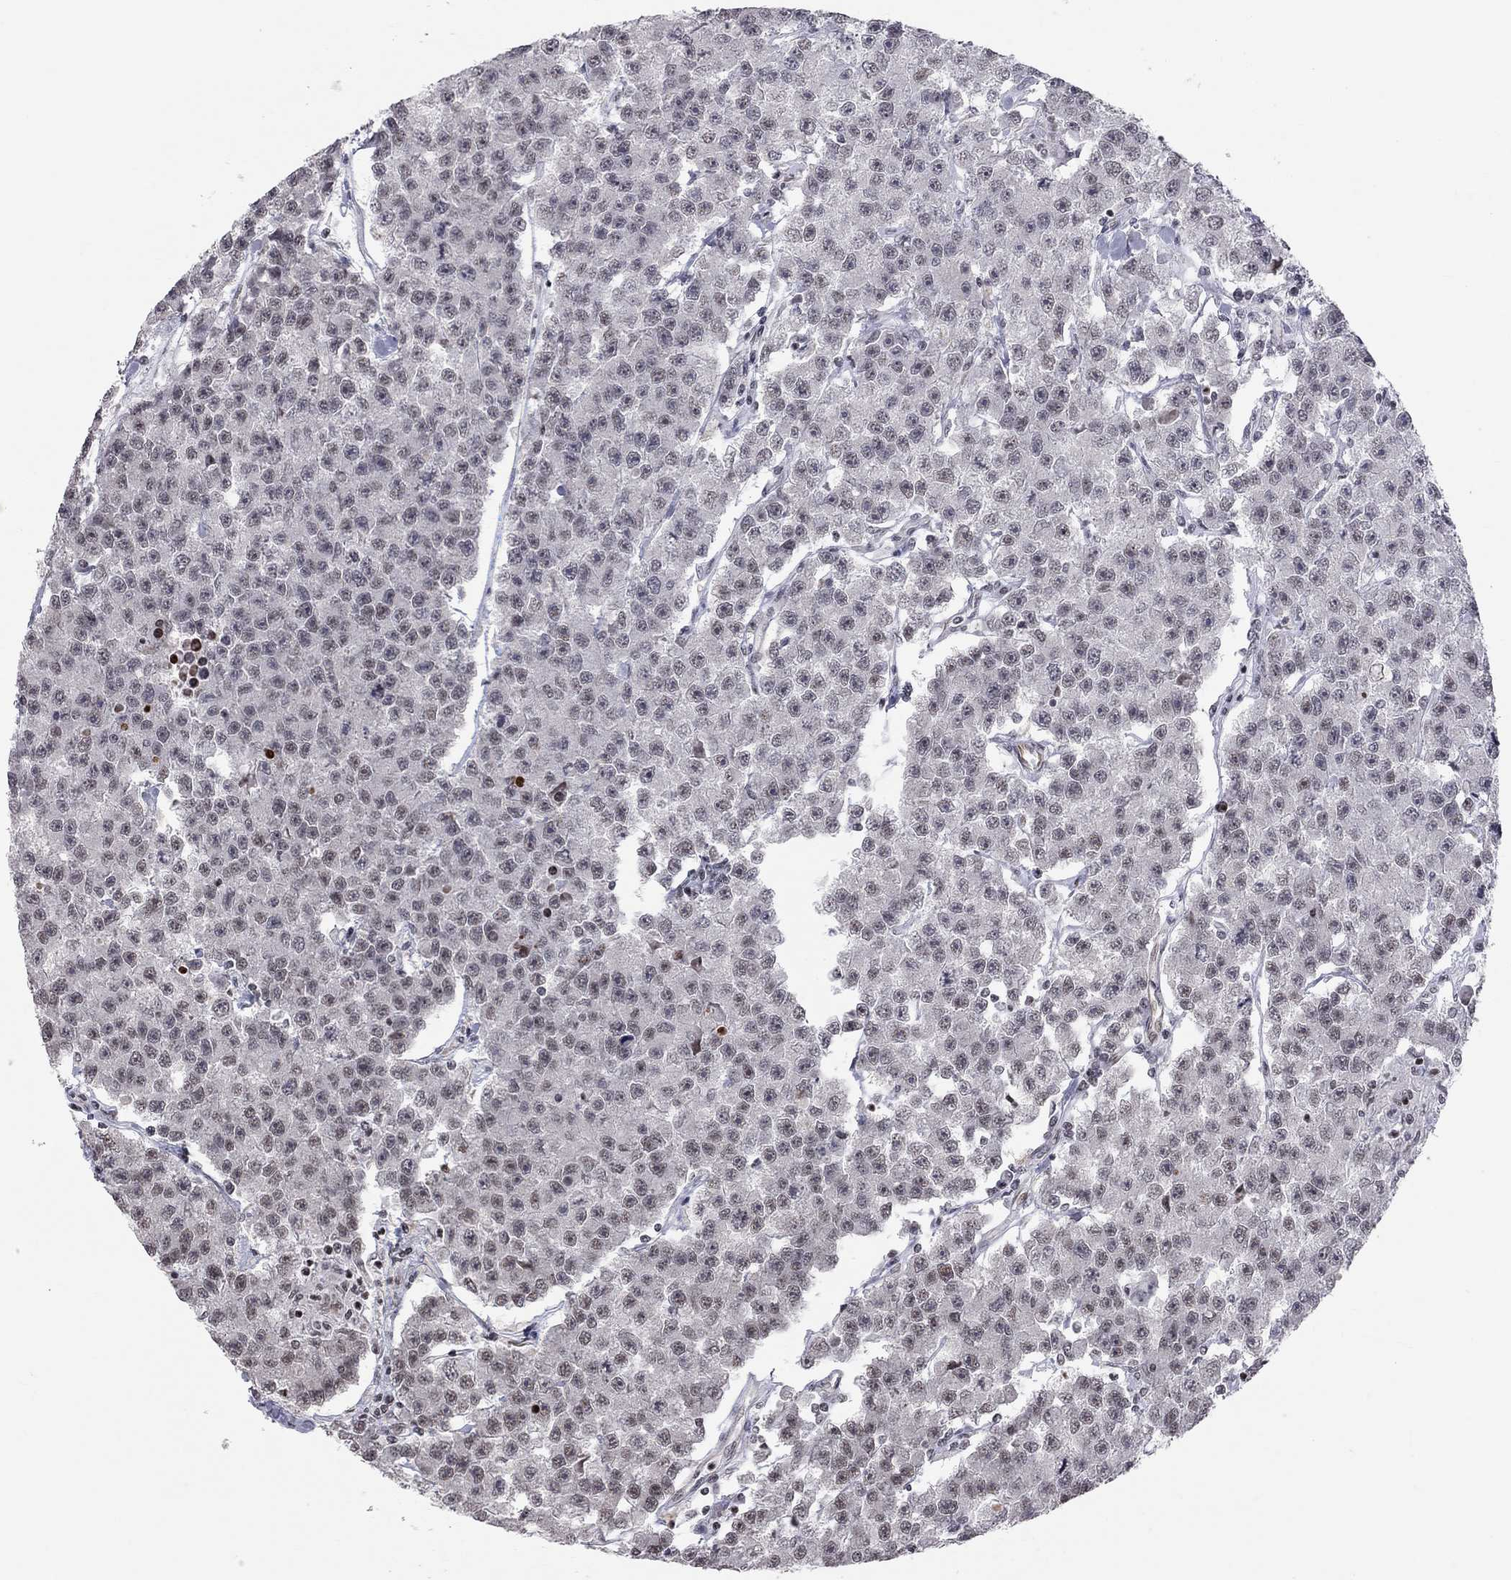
{"staining": {"intensity": "negative", "quantity": "none", "location": "none"}, "tissue": "testis cancer", "cell_type": "Tumor cells", "image_type": "cancer", "snomed": [{"axis": "morphology", "description": "Seminoma, NOS"}, {"axis": "topography", "description": "Testis"}], "caption": "Testis cancer (seminoma) stained for a protein using IHC reveals no positivity tumor cells.", "gene": "MTNR1B", "patient": {"sex": "male", "age": 59}}